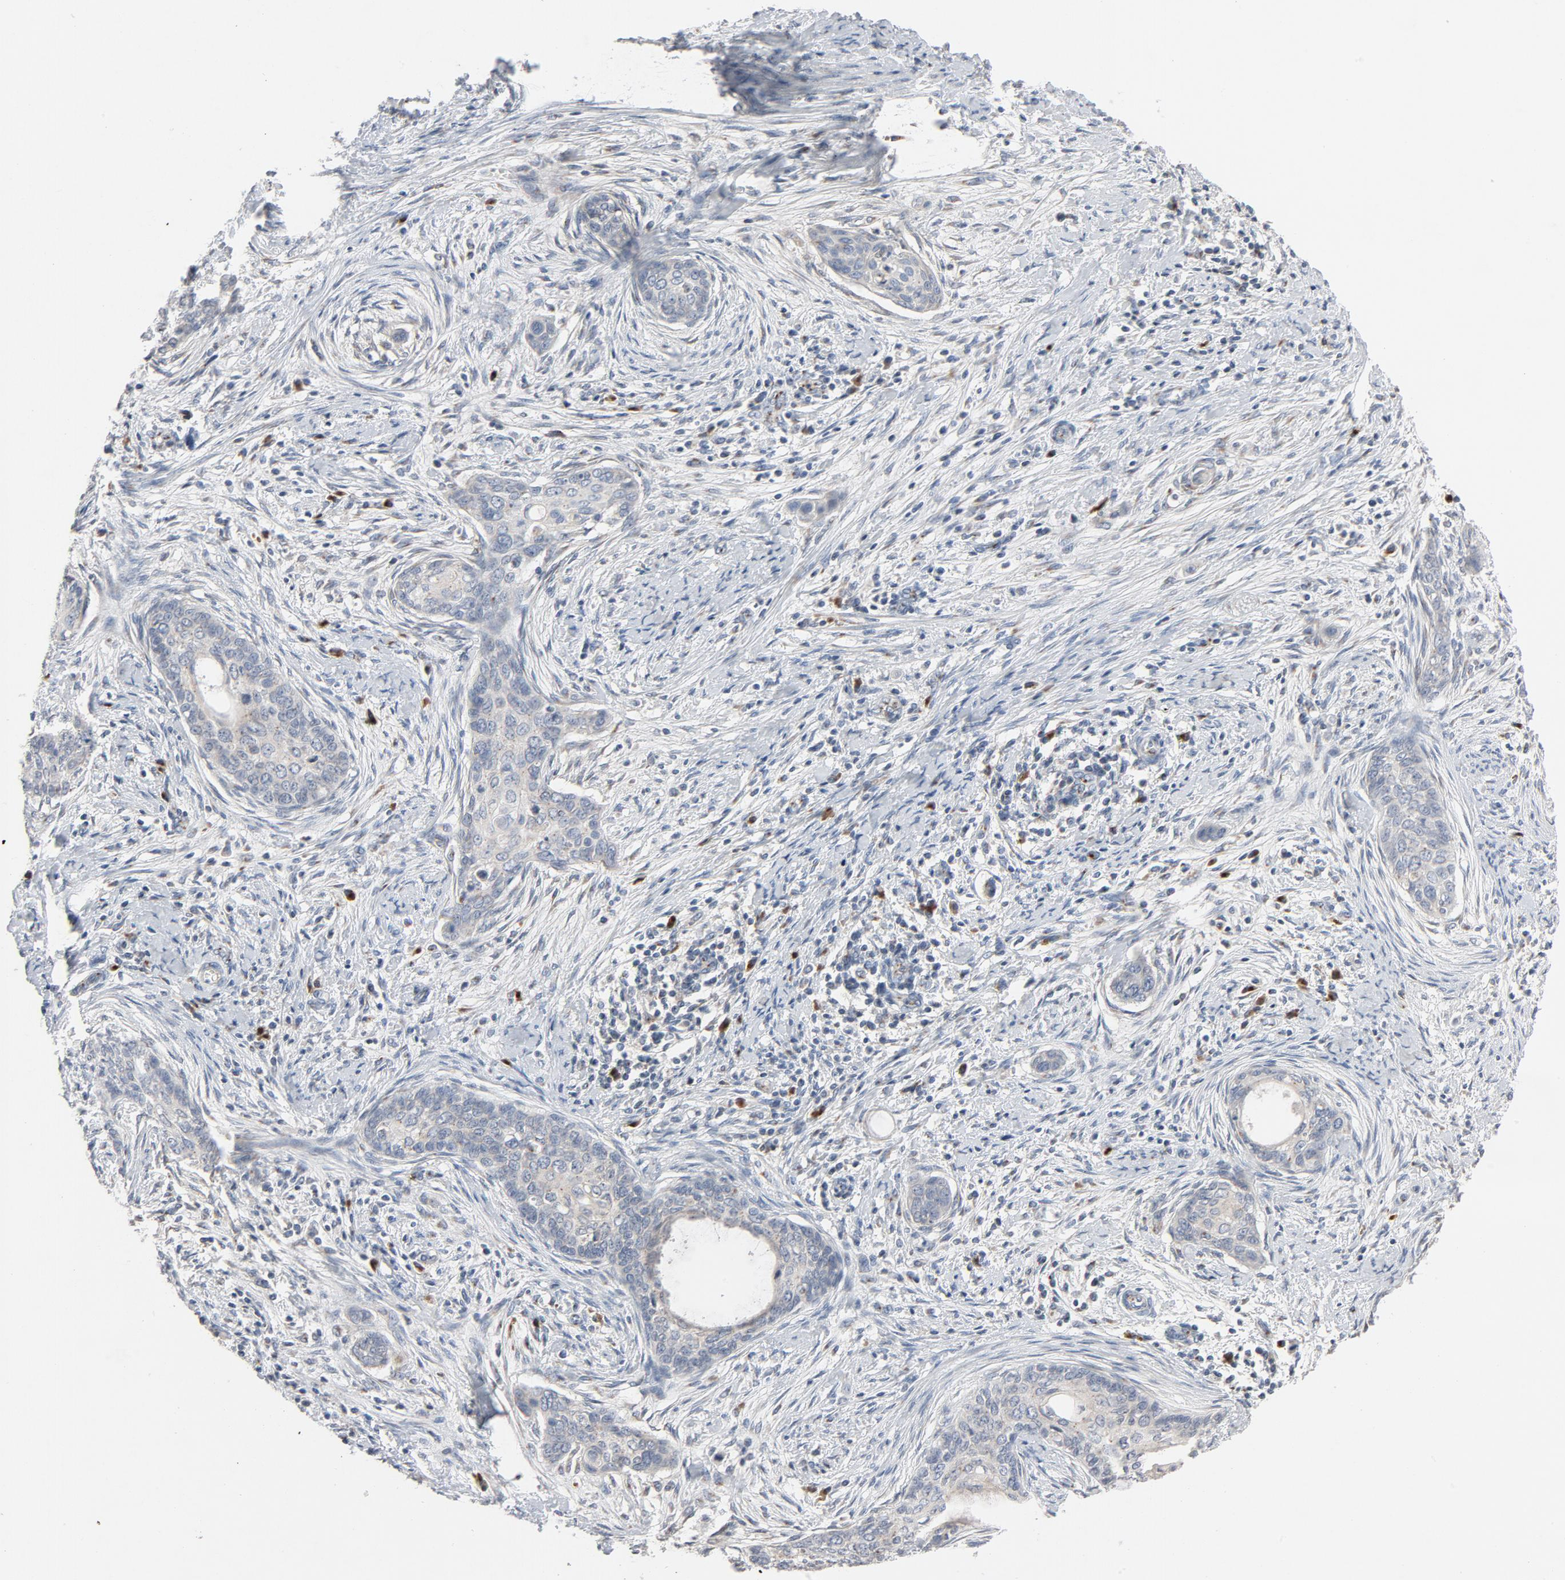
{"staining": {"intensity": "negative", "quantity": "none", "location": "none"}, "tissue": "cervical cancer", "cell_type": "Tumor cells", "image_type": "cancer", "snomed": [{"axis": "morphology", "description": "Squamous cell carcinoma, NOS"}, {"axis": "topography", "description": "Cervix"}], "caption": "There is no significant positivity in tumor cells of cervical cancer. Nuclei are stained in blue.", "gene": "LMAN2", "patient": {"sex": "female", "age": 38}}